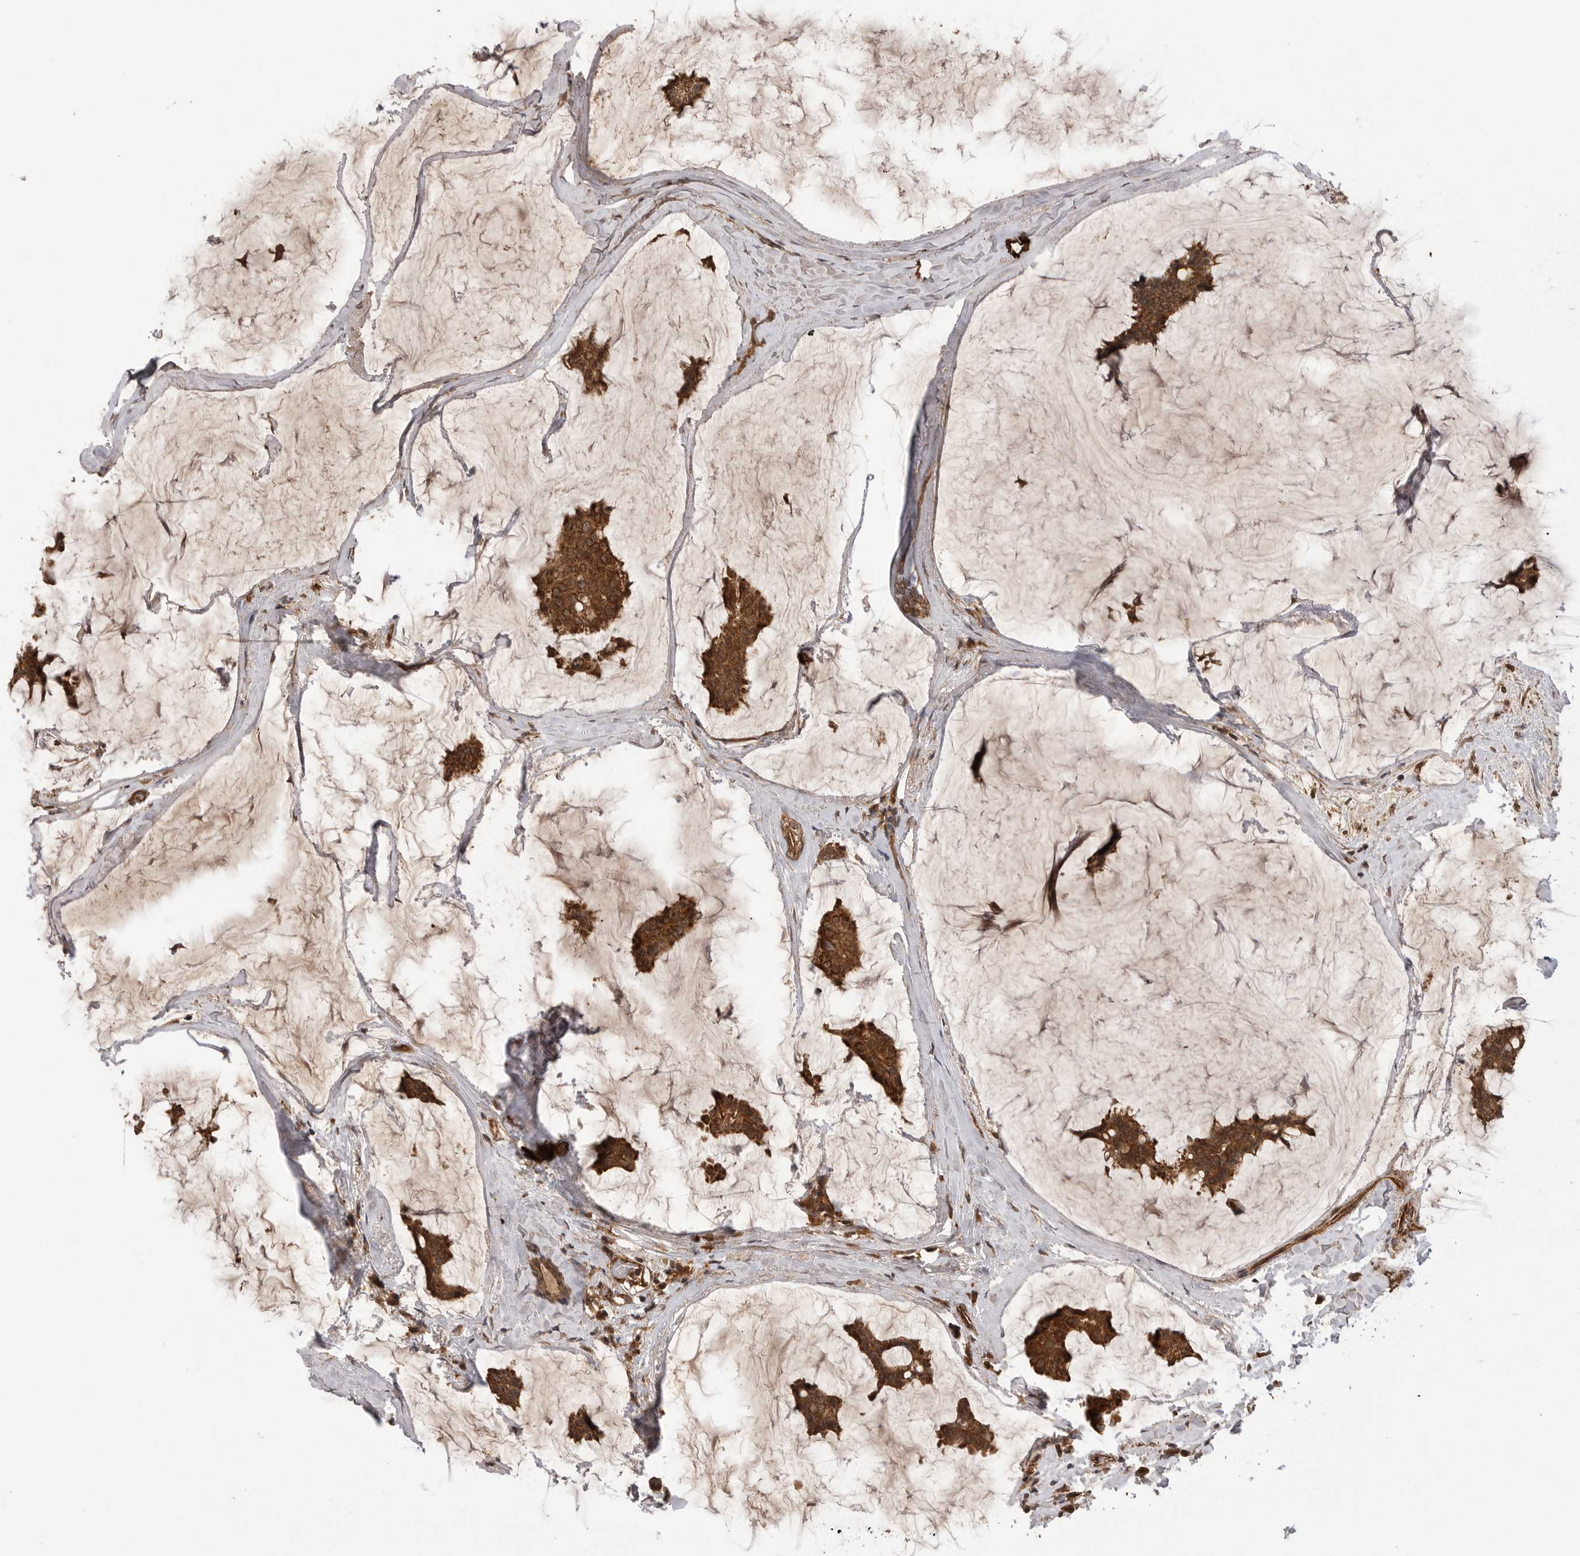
{"staining": {"intensity": "strong", "quantity": ">75%", "location": "cytoplasmic/membranous"}, "tissue": "breast cancer", "cell_type": "Tumor cells", "image_type": "cancer", "snomed": [{"axis": "morphology", "description": "Duct carcinoma"}, {"axis": "topography", "description": "Breast"}], "caption": "A photomicrograph of infiltrating ductal carcinoma (breast) stained for a protein demonstrates strong cytoplasmic/membranous brown staining in tumor cells.", "gene": "PRDX4", "patient": {"sex": "female", "age": 93}}